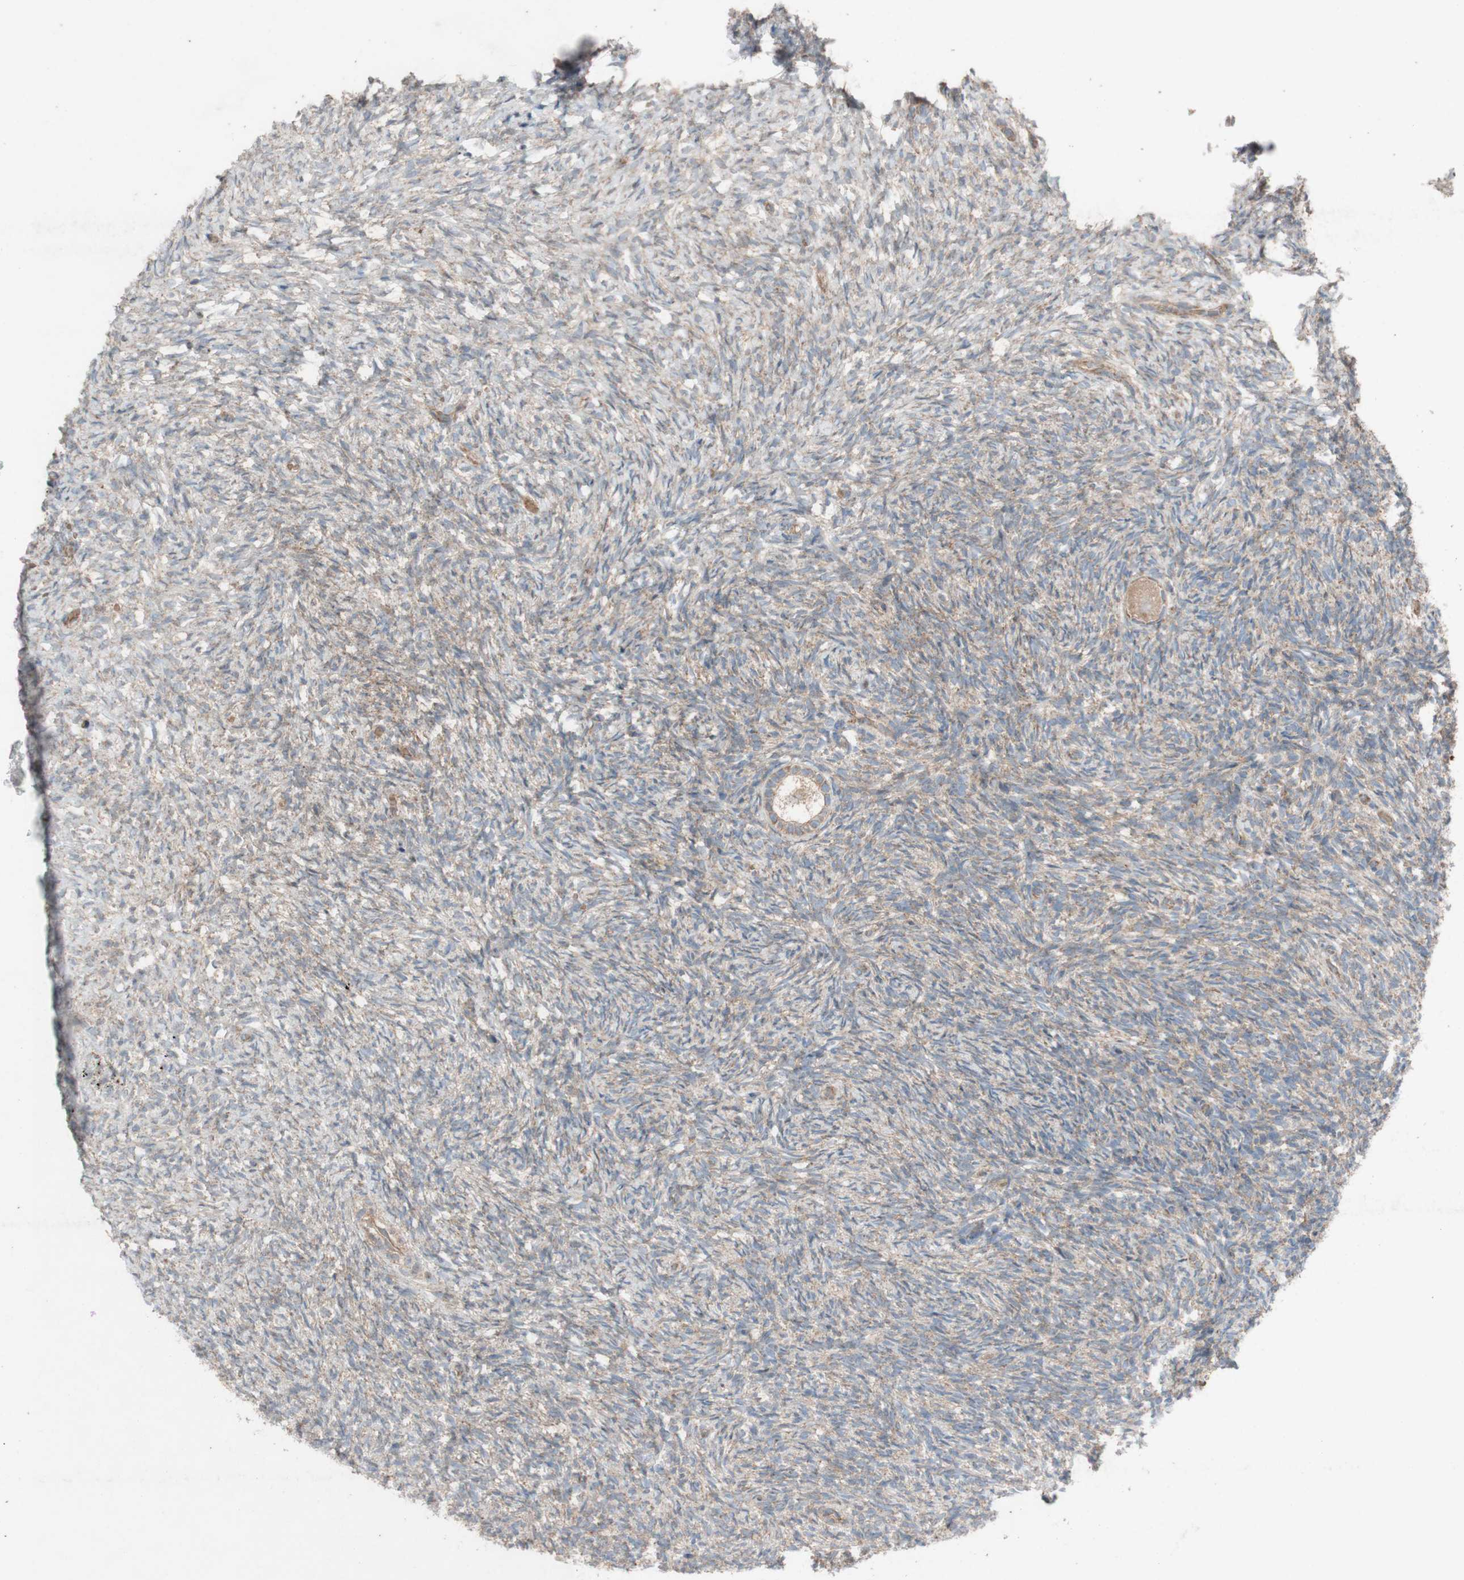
{"staining": {"intensity": "moderate", "quantity": ">75%", "location": "cytoplasmic/membranous"}, "tissue": "ovary", "cell_type": "Follicle cells", "image_type": "normal", "snomed": [{"axis": "morphology", "description": "Normal tissue, NOS"}, {"axis": "topography", "description": "Ovary"}], "caption": "Normal ovary exhibits moderate cytoplasmic/membranous staining in about >75% of follicle cells The staining was performed using DAB (3,3'-diaminobenzidine) to visualize the protein expression in brown, while the nuclei were stained in blue with hematoxylin (Magnification: 20x)..", "gene": "TST", "patient": {"sex": "female", "age": 35}}